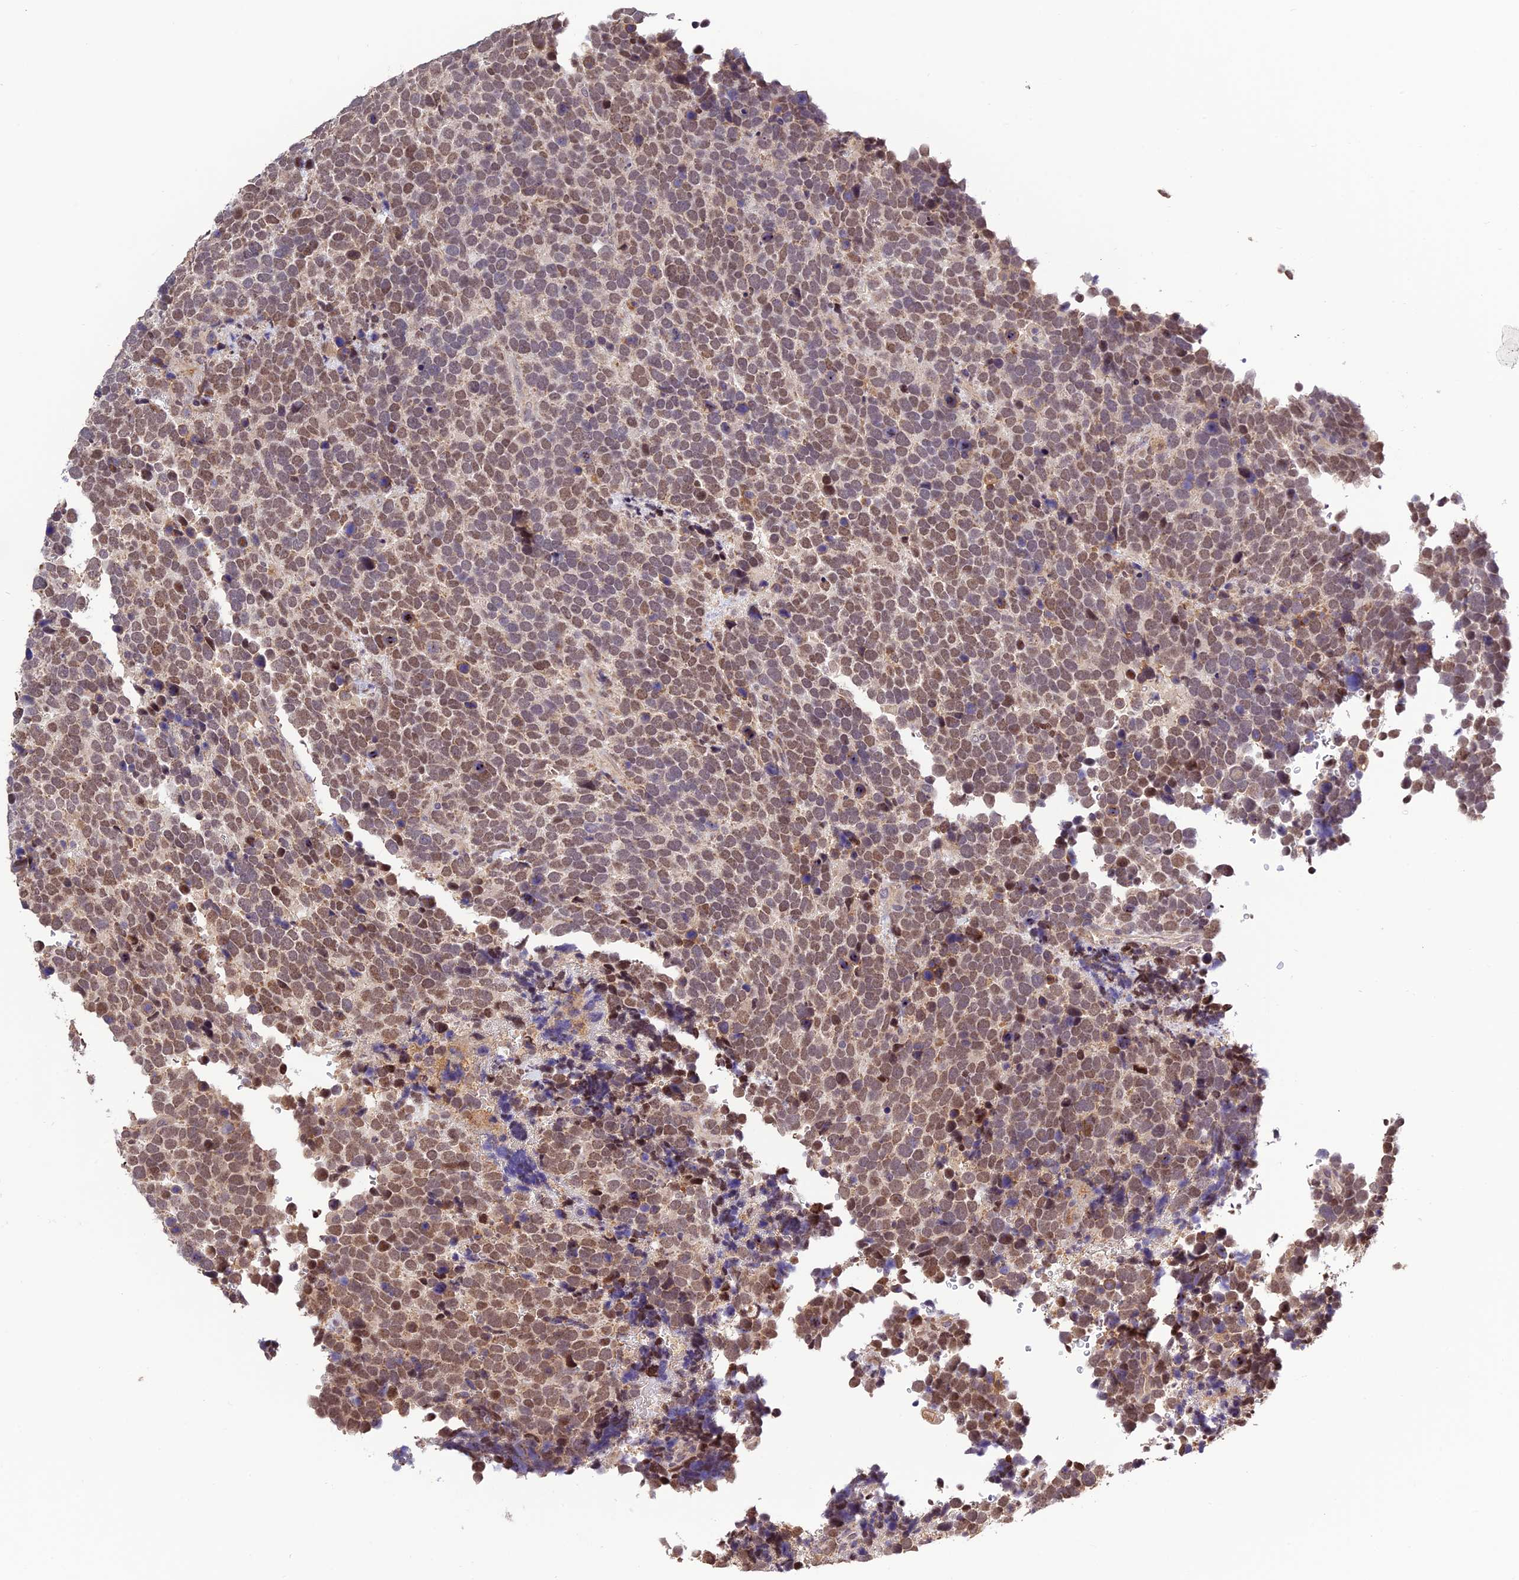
{"staining": {"intensity": "moderate", "quantity": ">75%", "location": "nuclear"}, "tissue": "urothelial cancer", "cell_type": "Tumor cells", "image_type": "cancer", "snomed": [{"axis": "morphology", "description": "Urothelial carcinoma, High grade"}, {"axis": "topography", "description": "Urinary bladder"}], "caption": "High-grade urothelial carcinoma stained for a protein displays moderate nuclear positivity in tumor cells. (Stains: DAB in brown, nuclei in blue, Microscopy: brightfield microscopy at high magnification).", "gene": "MNS1", "patient": {"sex": "female", "age": 82}}